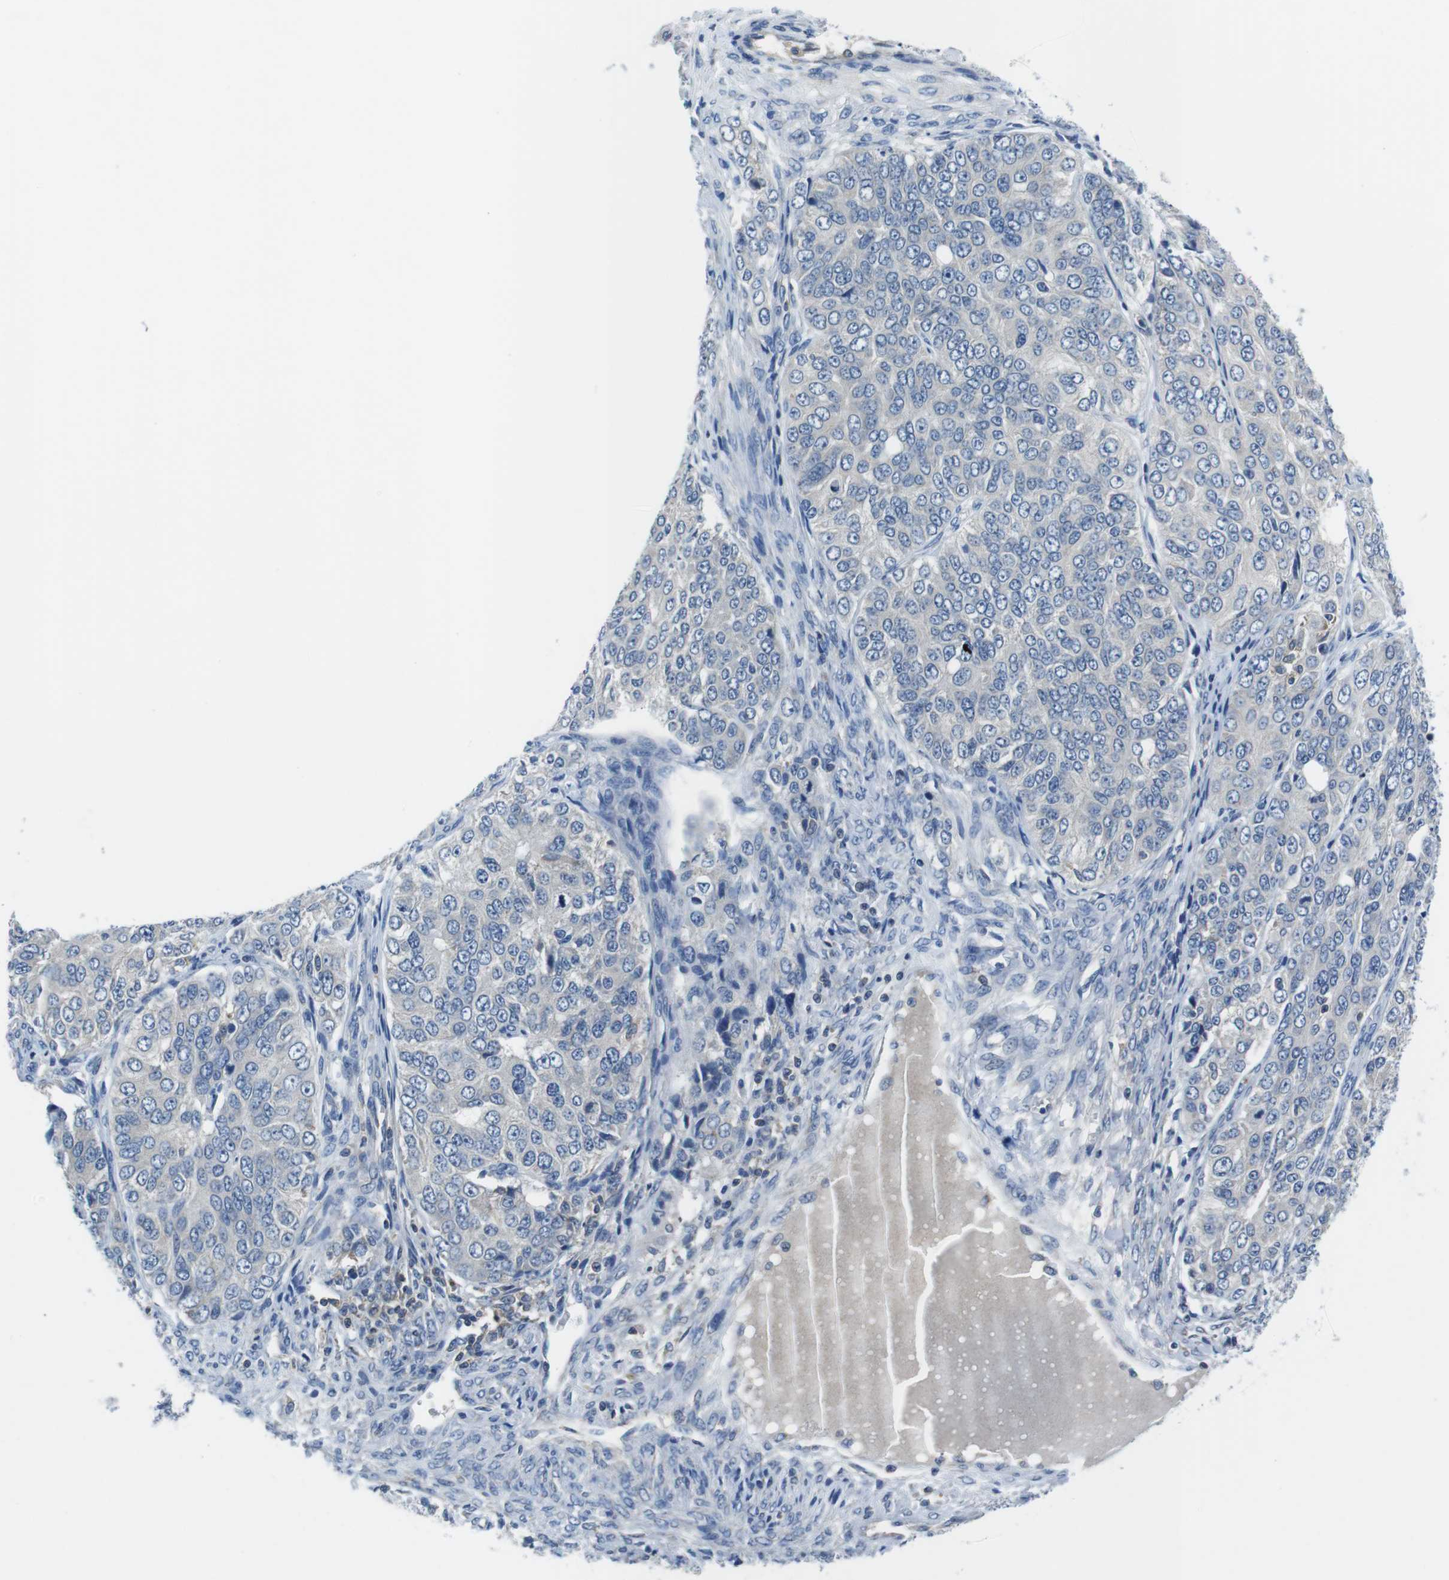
{"staining": {"intensity": "negative", "quantity": "none", "location": "none"}, "tissue": "ovarian cancer", "cell_type": "Tumor cells", "image_type": "cancer", "snomed": [{"axis": "morphology", "description": "Carcinoma, endometroid"}, {"axis": "topography", "description": "Ovary"}], "caption": "DAB immunohistochemical staining of ovarian cancer (endometroid carcinoma) reveals no significant expression in tumor cells.", "gene": "PIK3CD", "patient": {"sex": "female", "age": 51}}